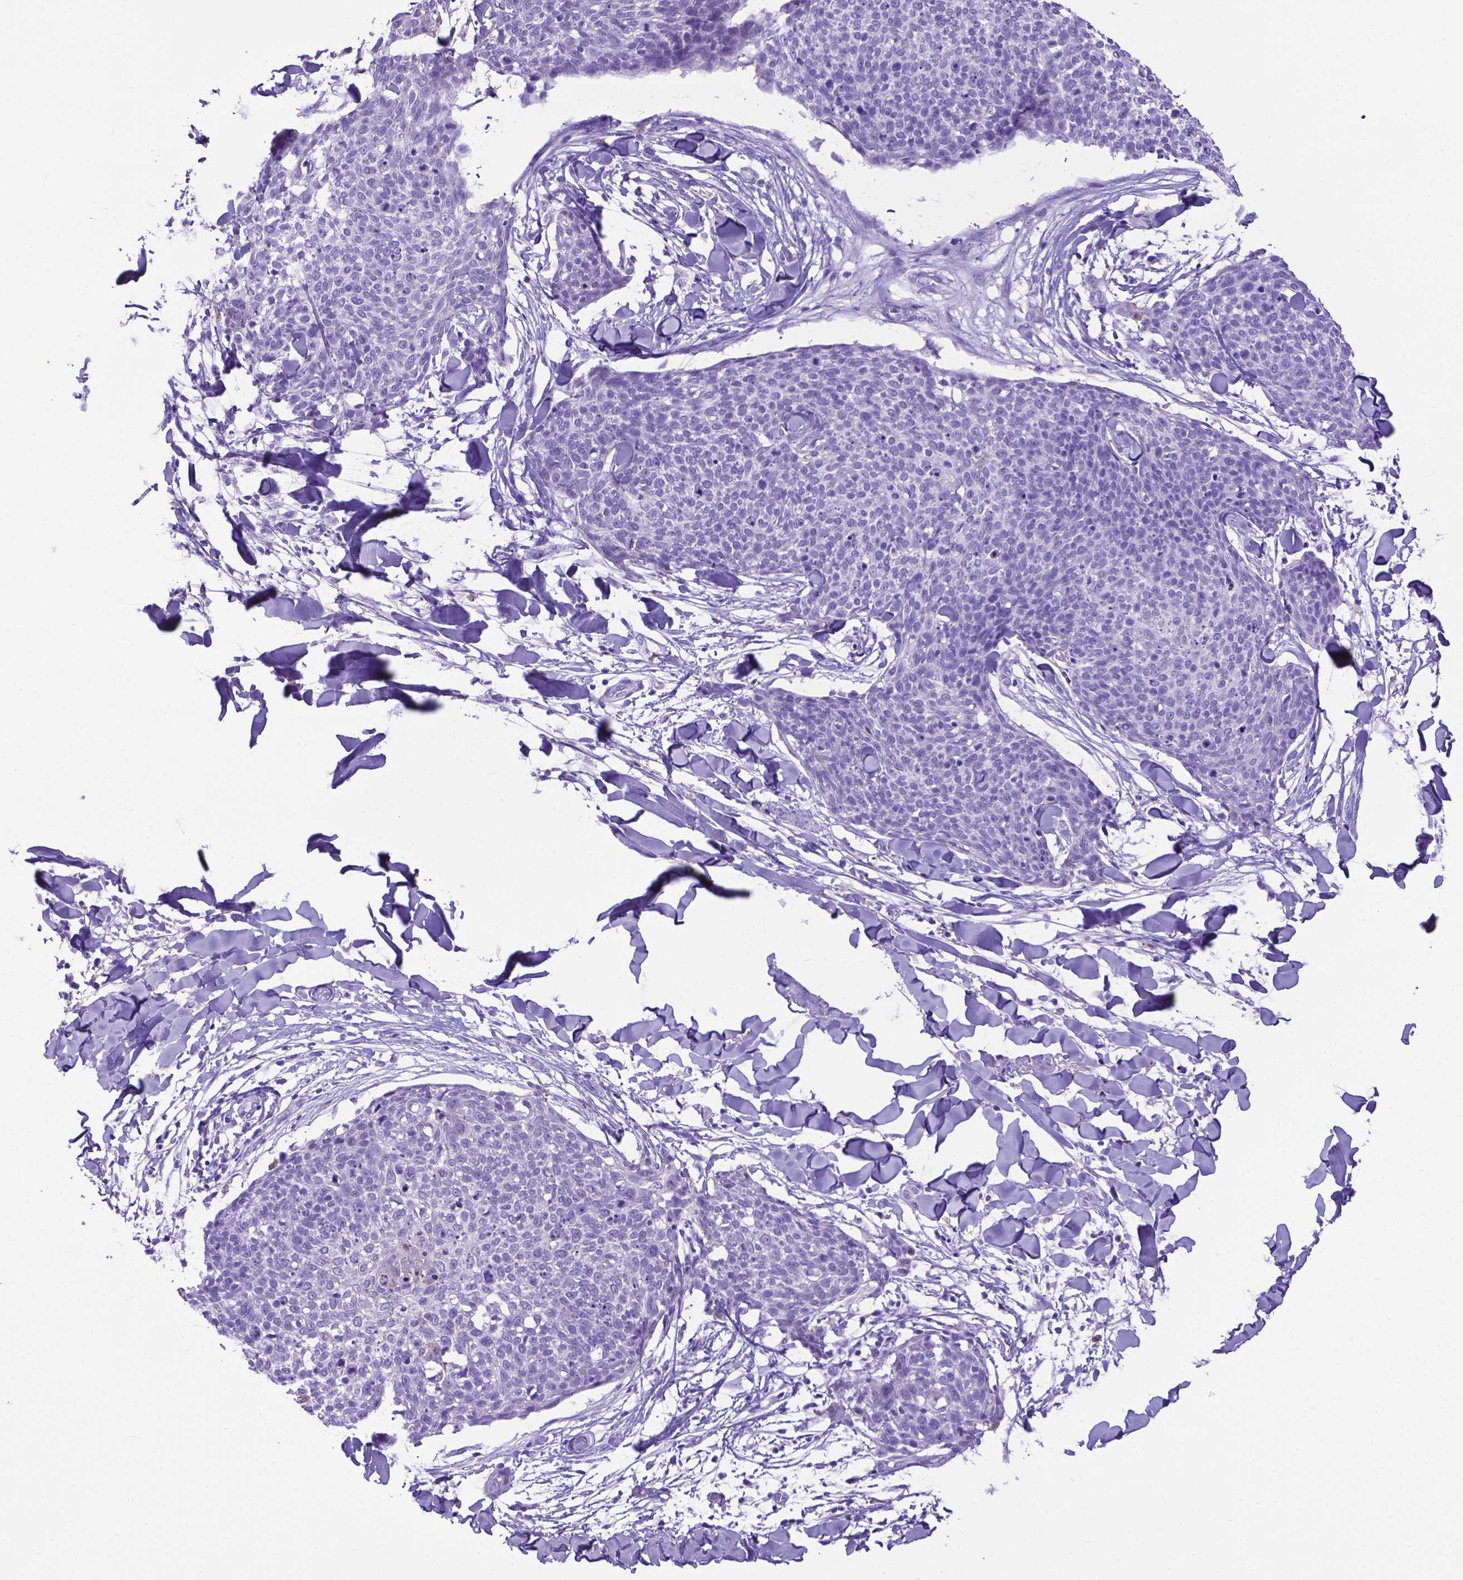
{"staining": {"intensity": "negative", "quantity": "none", "location": "none"}, "tissue": "skin cancer", "cell_type": "Tumor cells", "image_type": "cancer", "snomed": [{"axis": "morphology", "description": "Squamous cell carcinoma, NOS"}, {"axis": "topography", "description": "Skin"}, {"axis": "topography", "description": "Vulva"}], "caption": "Skin squamous cell carcinoma stained for a protein using immunohistochemistry (IHC) demonstrates no positivity tumor cells.", "gene": "LZTR1", "patient": {"sex": "female", "age": 75}}